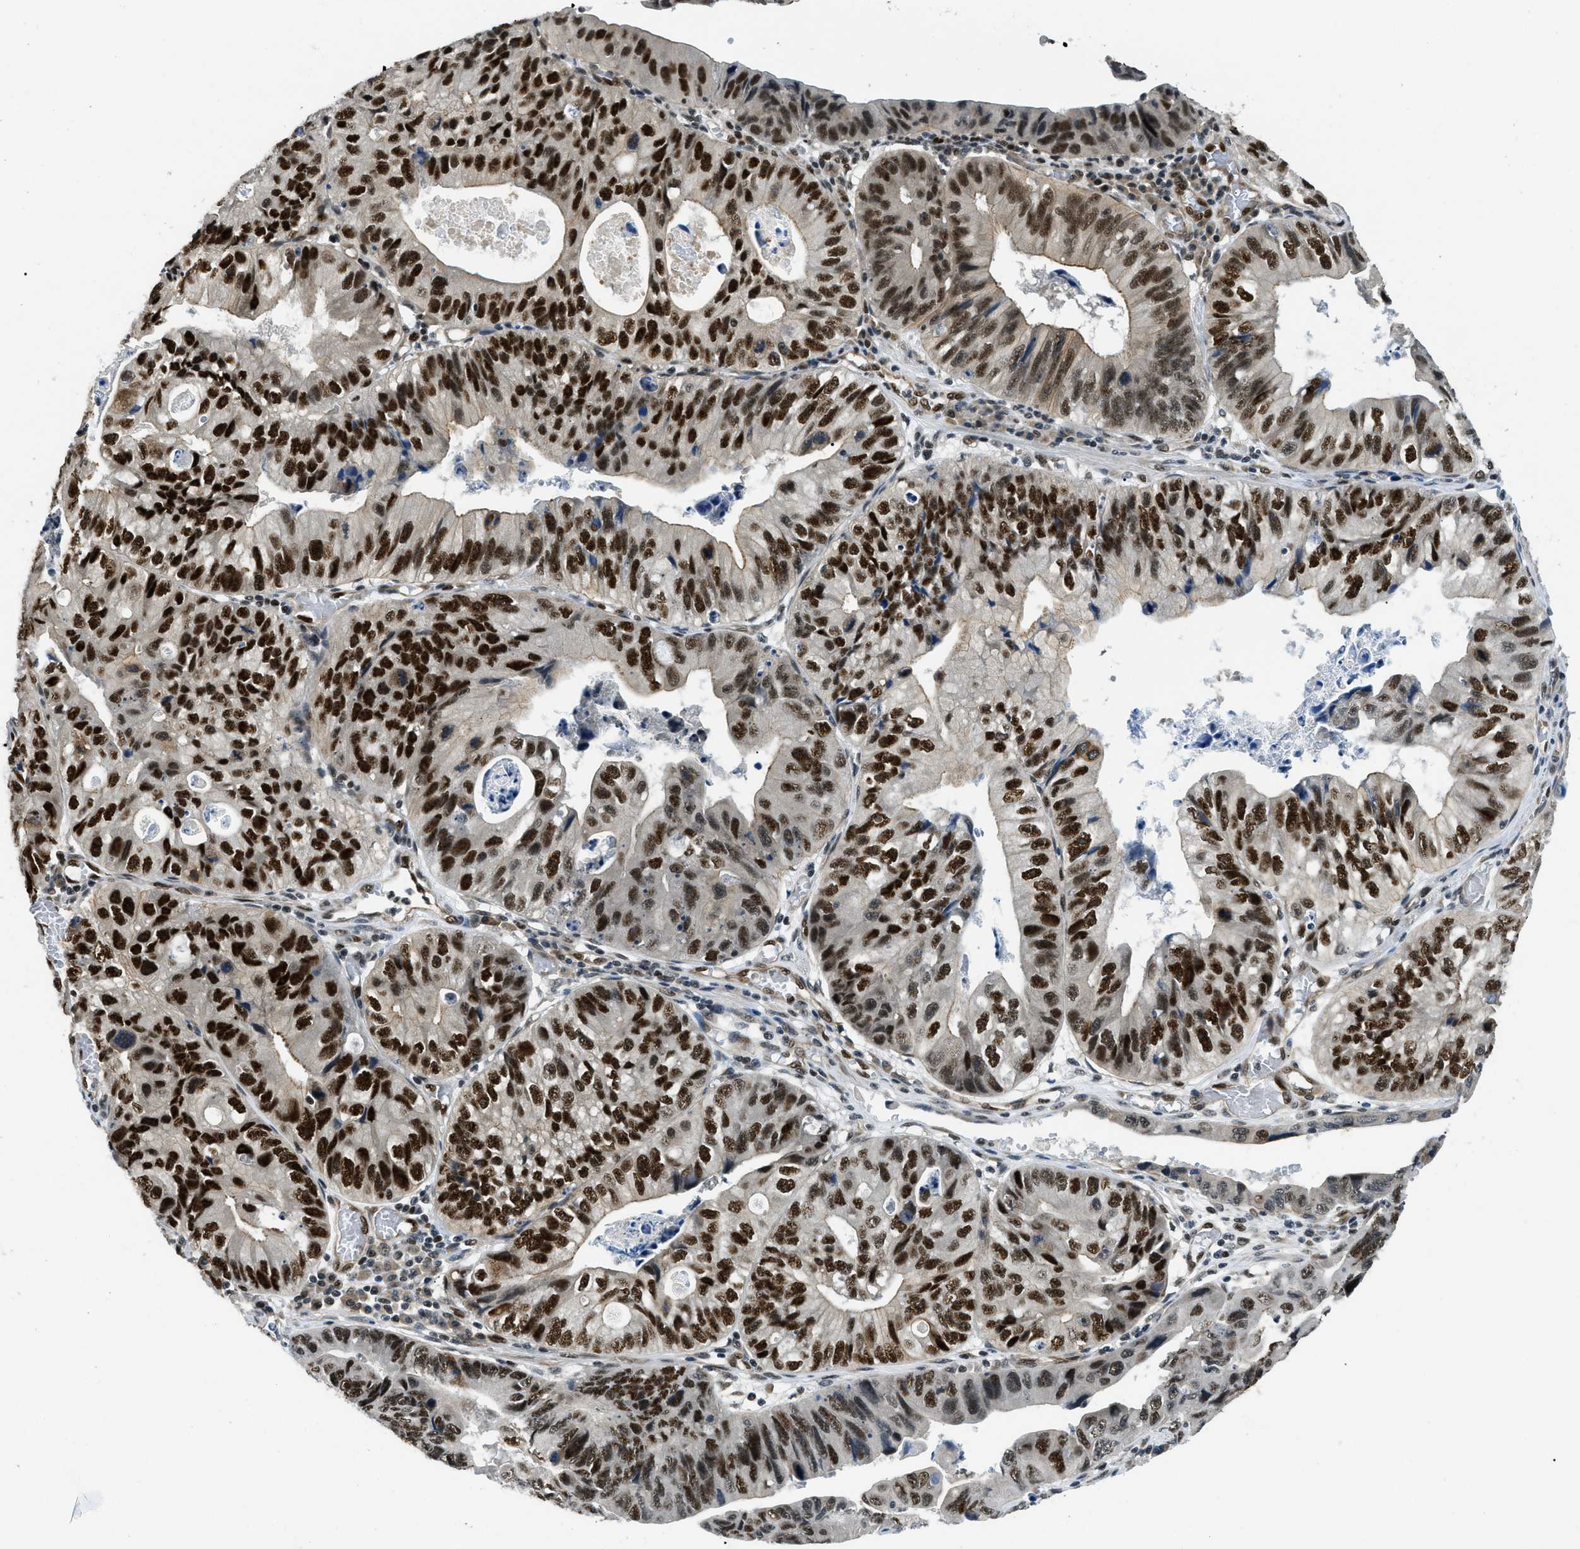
{"staining": {"intensity": "strong", "quantity": "25%-75%", "location": "nuclear"}, "tissue": "stomach cancer", "cell_type": "Tumor cells", "image_type": "cancer", "snomed": [{"axis": "morphology", "description": "Adenocarcinoma, NOS"}, {"axis": "topography", "description": "Stomach"}], "caption": "Immunohistochemistry (DAB (3,3'-diaminobenzidine)) staining of stomach cancer exhibits strong nuclear protein staining in about 25%-75% of tumor cells.", "gene": "CWC25", "patient": {"sex": "male", "age": 59}}